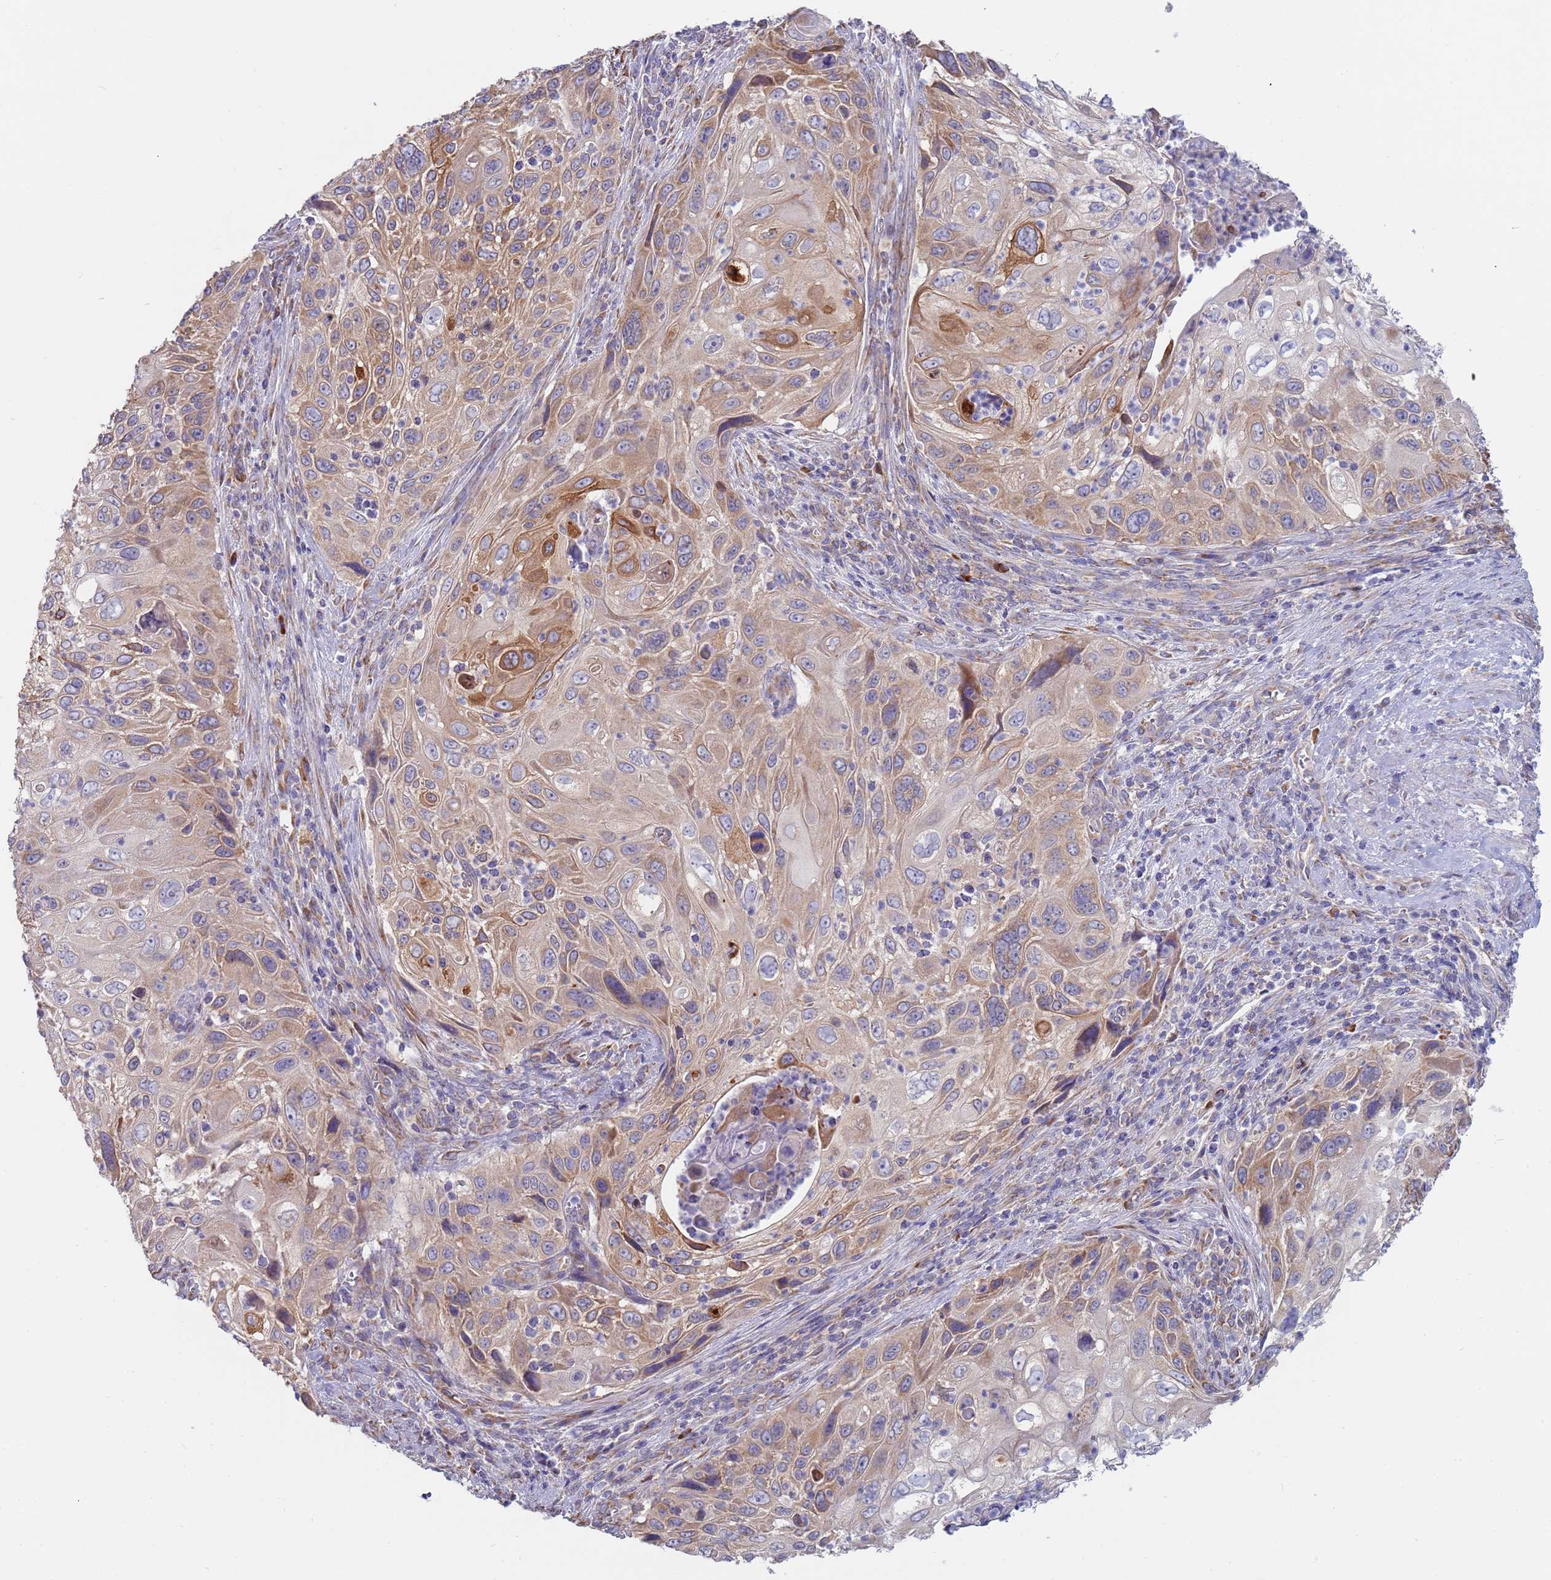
{"staining": {"intensity": "moderate", "quantity": "<25%", "location": "cytoplasmic/membranous"}, "tissue": "cervical cancer", "cell_type": "Tumor cells", "image_type": "cancer", "snomed": [{"axis": "morphology", "description": "Squamous cell carcinoma, NOS"}, {"axis": "topography", "description": "Cervix"}], "caption": "Protein expression analysis of human cervical cancer (squamous cell carcinoma) reveals moderate cytoplasmic/membranous expression in approximately <25% of tumor cells. The staining was performed using DAB (3,3'-diaminobenzidine), with brown indicating positive protein expression. Nuclei are stained blue with hematoxylin.", "gene": "ZNF844", "patient": {"sex": "female", "age": 70}}